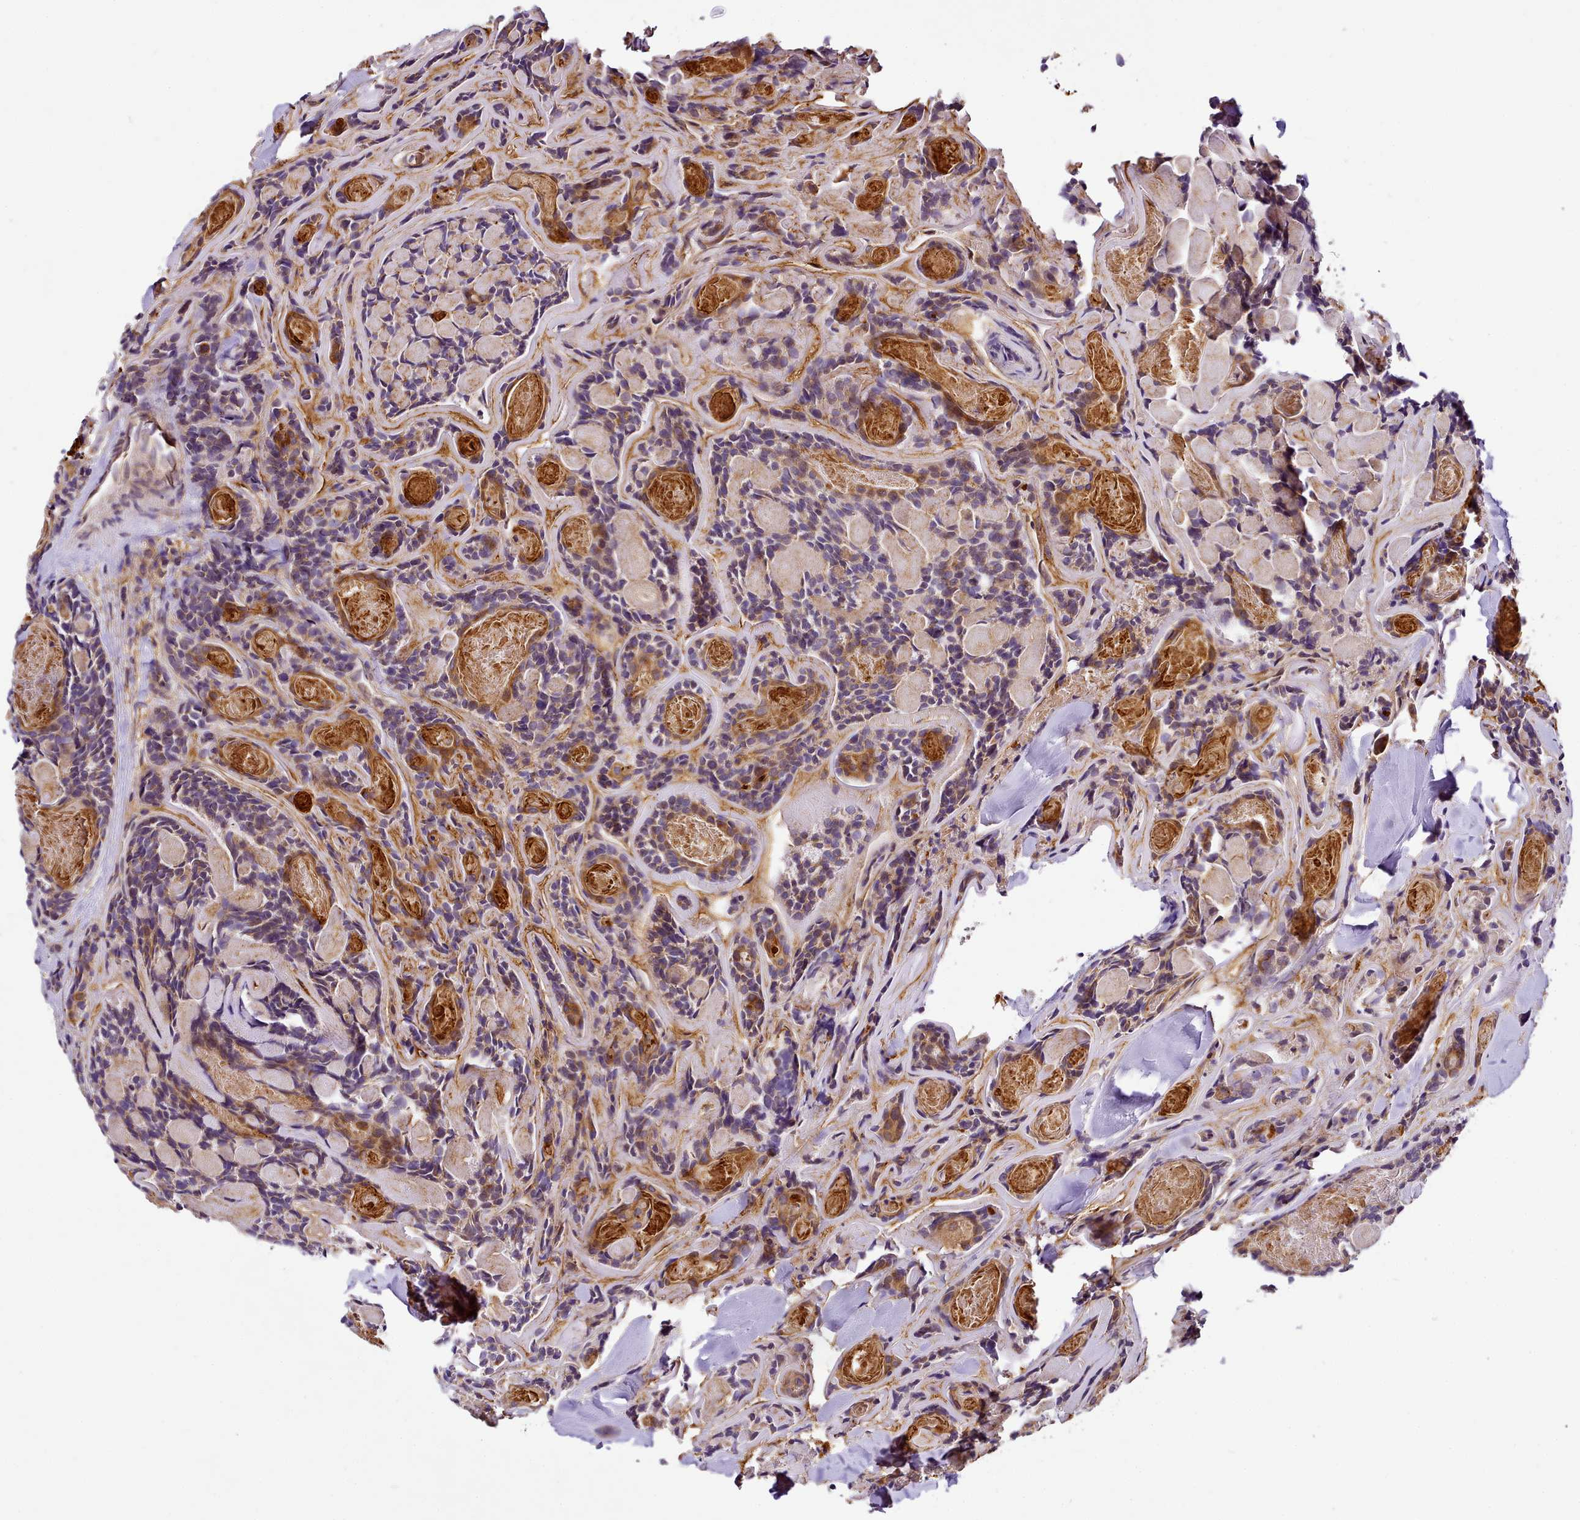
{"staining": {"intensity": "moderate", "quantity": "<25%", "location": "cytoplasmic/membranous"}, "tissue": "head and neck cancer", "cell_type": "Tumor cells", "image_type": "cancer", "snomed": [{"axis": "morphology", "description": "Adenocarcinoma, NOS"}, {"axis": "topography", "description": "Salivary gland"}, {"axis": "topography", "description": "Head-Neck"}], "caption": "Immunohistochemical staining of head and neck cancer (adenocarcinoma) reveals low levels of moderate cytoplasmic/membranous expression in approximately <25% of tumor cells.", "gene": "NBPF1", "patient": {"sex": "female", "age": 63}}